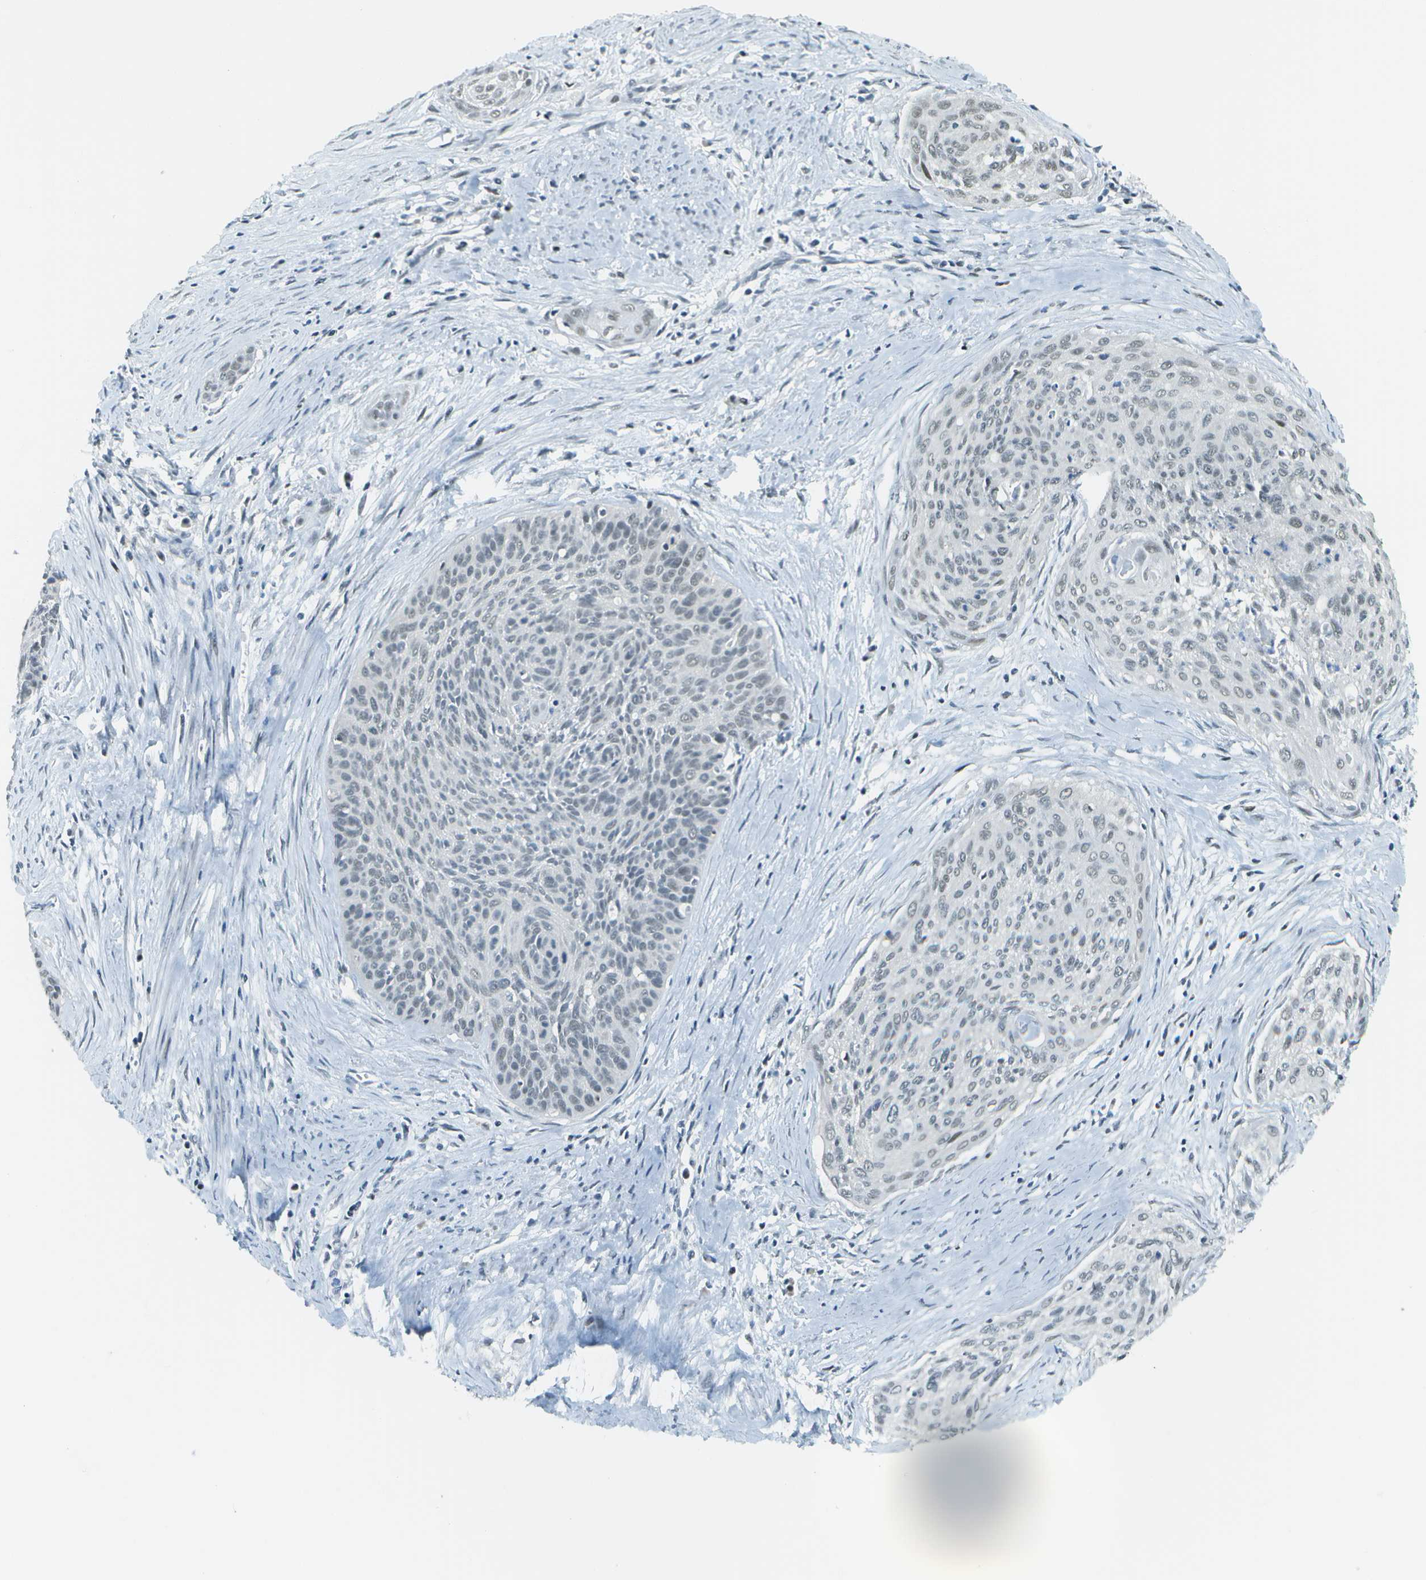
{"staining": {"intensity": "weak", "quantity": "<25%", "location": "nuclear"}, "tissue": "cervical cancer", "cell_type": "Tumor cells", "image_type": "cancer", "snomed": [{"axis": "morphology", "description": "Squamous cell carcinoma, NOS"}, {"axis": "topography", "description": "Cervix"}], "caption": "Immunohistochemical staining of human cervical cancer exhibits no significant positivity in tumor cells.", "gene": "NEK11", "patient": {"sex": "female", "age": 55}}